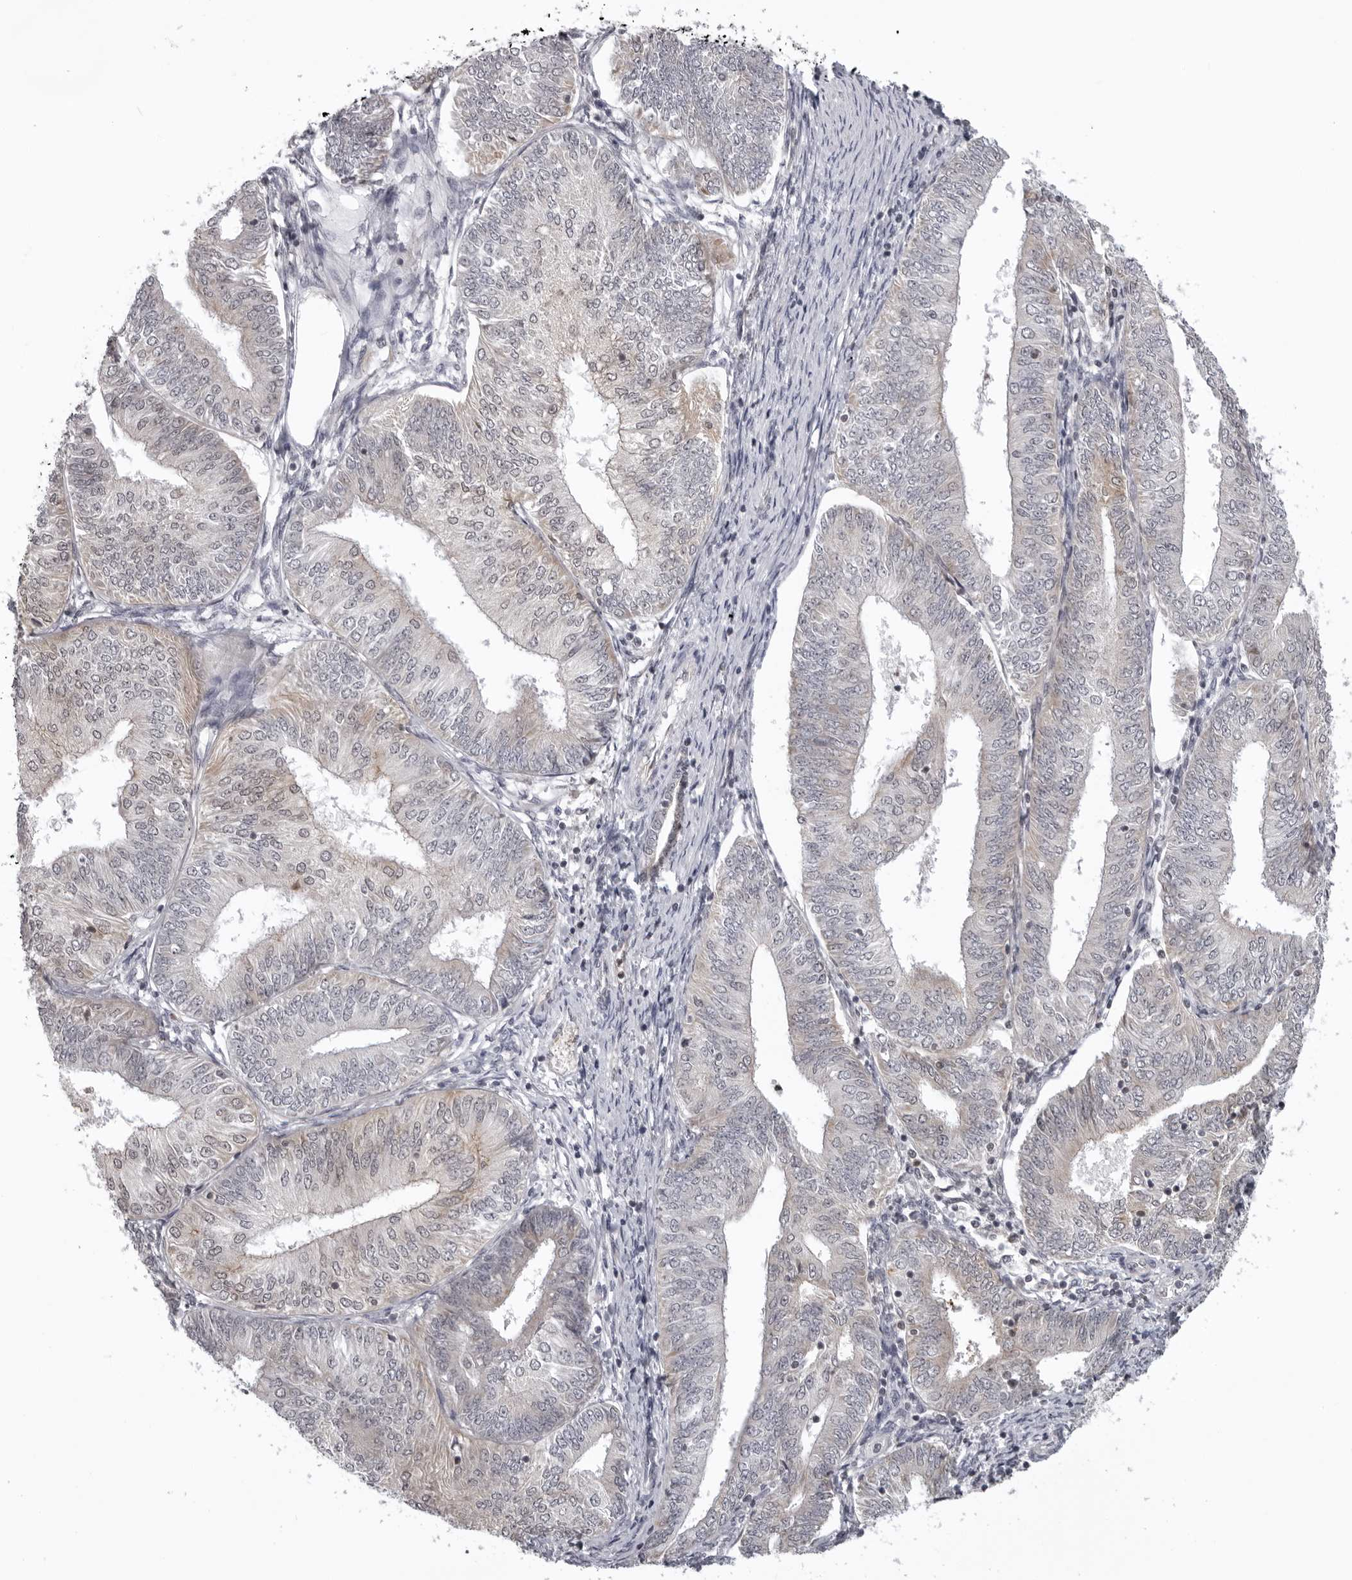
{"staining": {"intensity": "weak", "quantity": "<25%", "location": "cytoplasmic/membranous"}, "tissue": "endometrial cancer", "cell_type": "Tumor cells", "image_type": "cancer", "snomed": [{"axis": "morphology", "description": "Adenocarcinoma, NOS"}, {"axis": "topography", "description": "Endometrium"}], "caption": "High power microscopy image of an IHC micrograph of endometrial cancer (adenocarcinoma), revealing no significant positivity in tumor cells.", "gene": "MRPS15", "patient": {"sex": "female", "age": 58}}